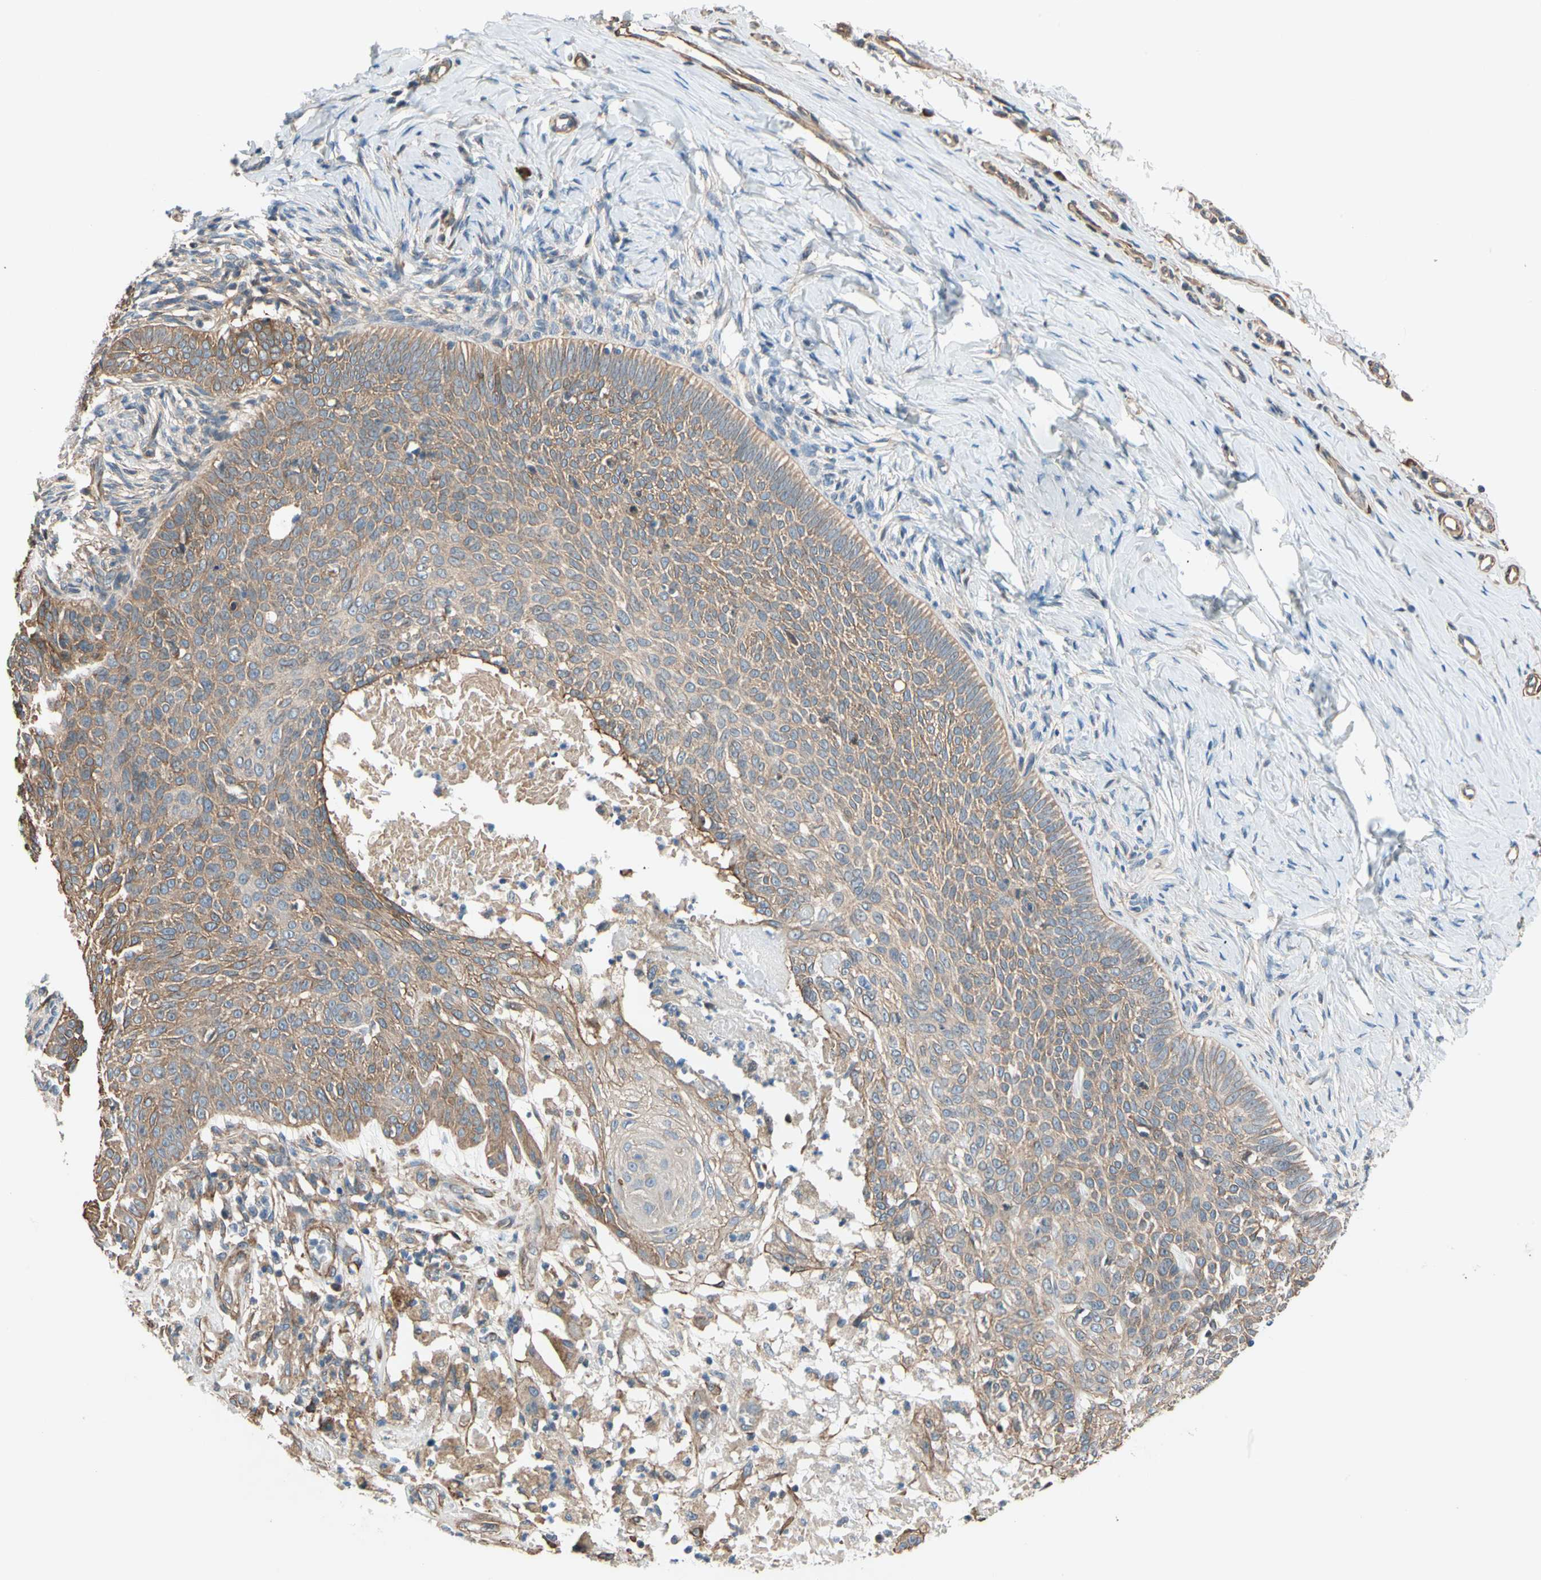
{"staining": {"intensity": "moderate", "quantity": ">75%", "location": "cytoplasmic/membranous"}, "tissue": "skin cancer", "cell_type": "Tumor cells", "image_type": "cancer", "snomed": [{"axis": "morphology", "description": "Normal tissue, NOS"}, {"axis": "morphology", "description": "Basal cell carcinoma"}, {"axis": "topography", "description": "Skin"}], "caption": "Moderate cytoplasmic/membranous protein staining is appreciated in about >75% of tumor cells in skin cancer.", "gene": "LIMK2", "patient": {"sex": "male", "age": 87}}